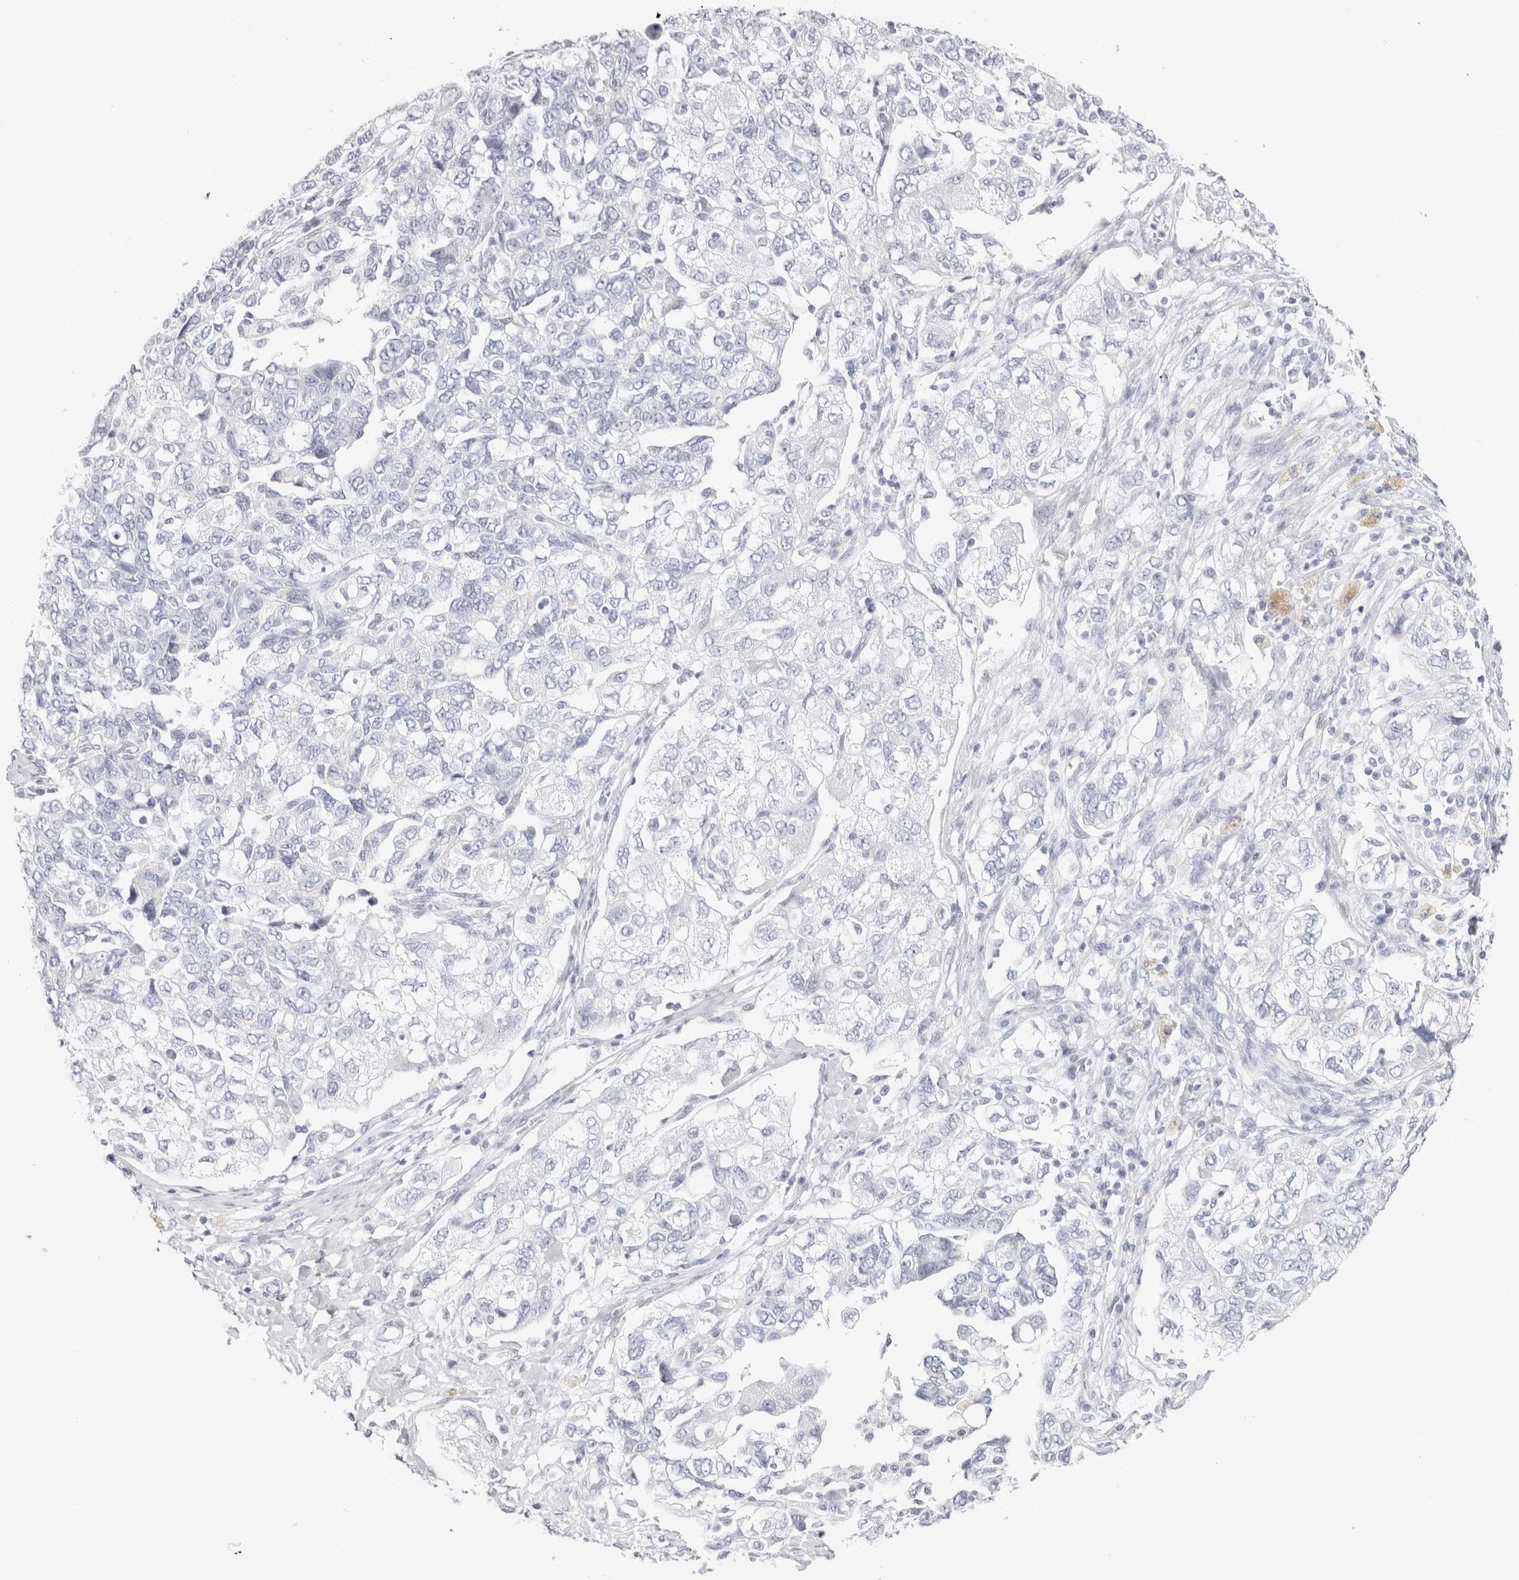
{"staining": {"intensity": "negative", "quantity": "none", "location": "none"}, "tissue": "ovarian cancer", "cell_type": "Tumor cells", "image_type": "cancer", "snomed": [{"axis": "morphology", "description": "Carcinoma, NOS"}, {"axis": "morphology", "description": "Cystadenocarcinoma, serous, NOS"}, {"axis": "topography", "description": "Ovary"}], "caption": "Immunohistochemical staining of ovarian cancer (serous cystadenocarcinoma) displays no significant expression in tumor cells.", "gene": "GARIN1A", "patient": {"sex": "female", "age": 69}}